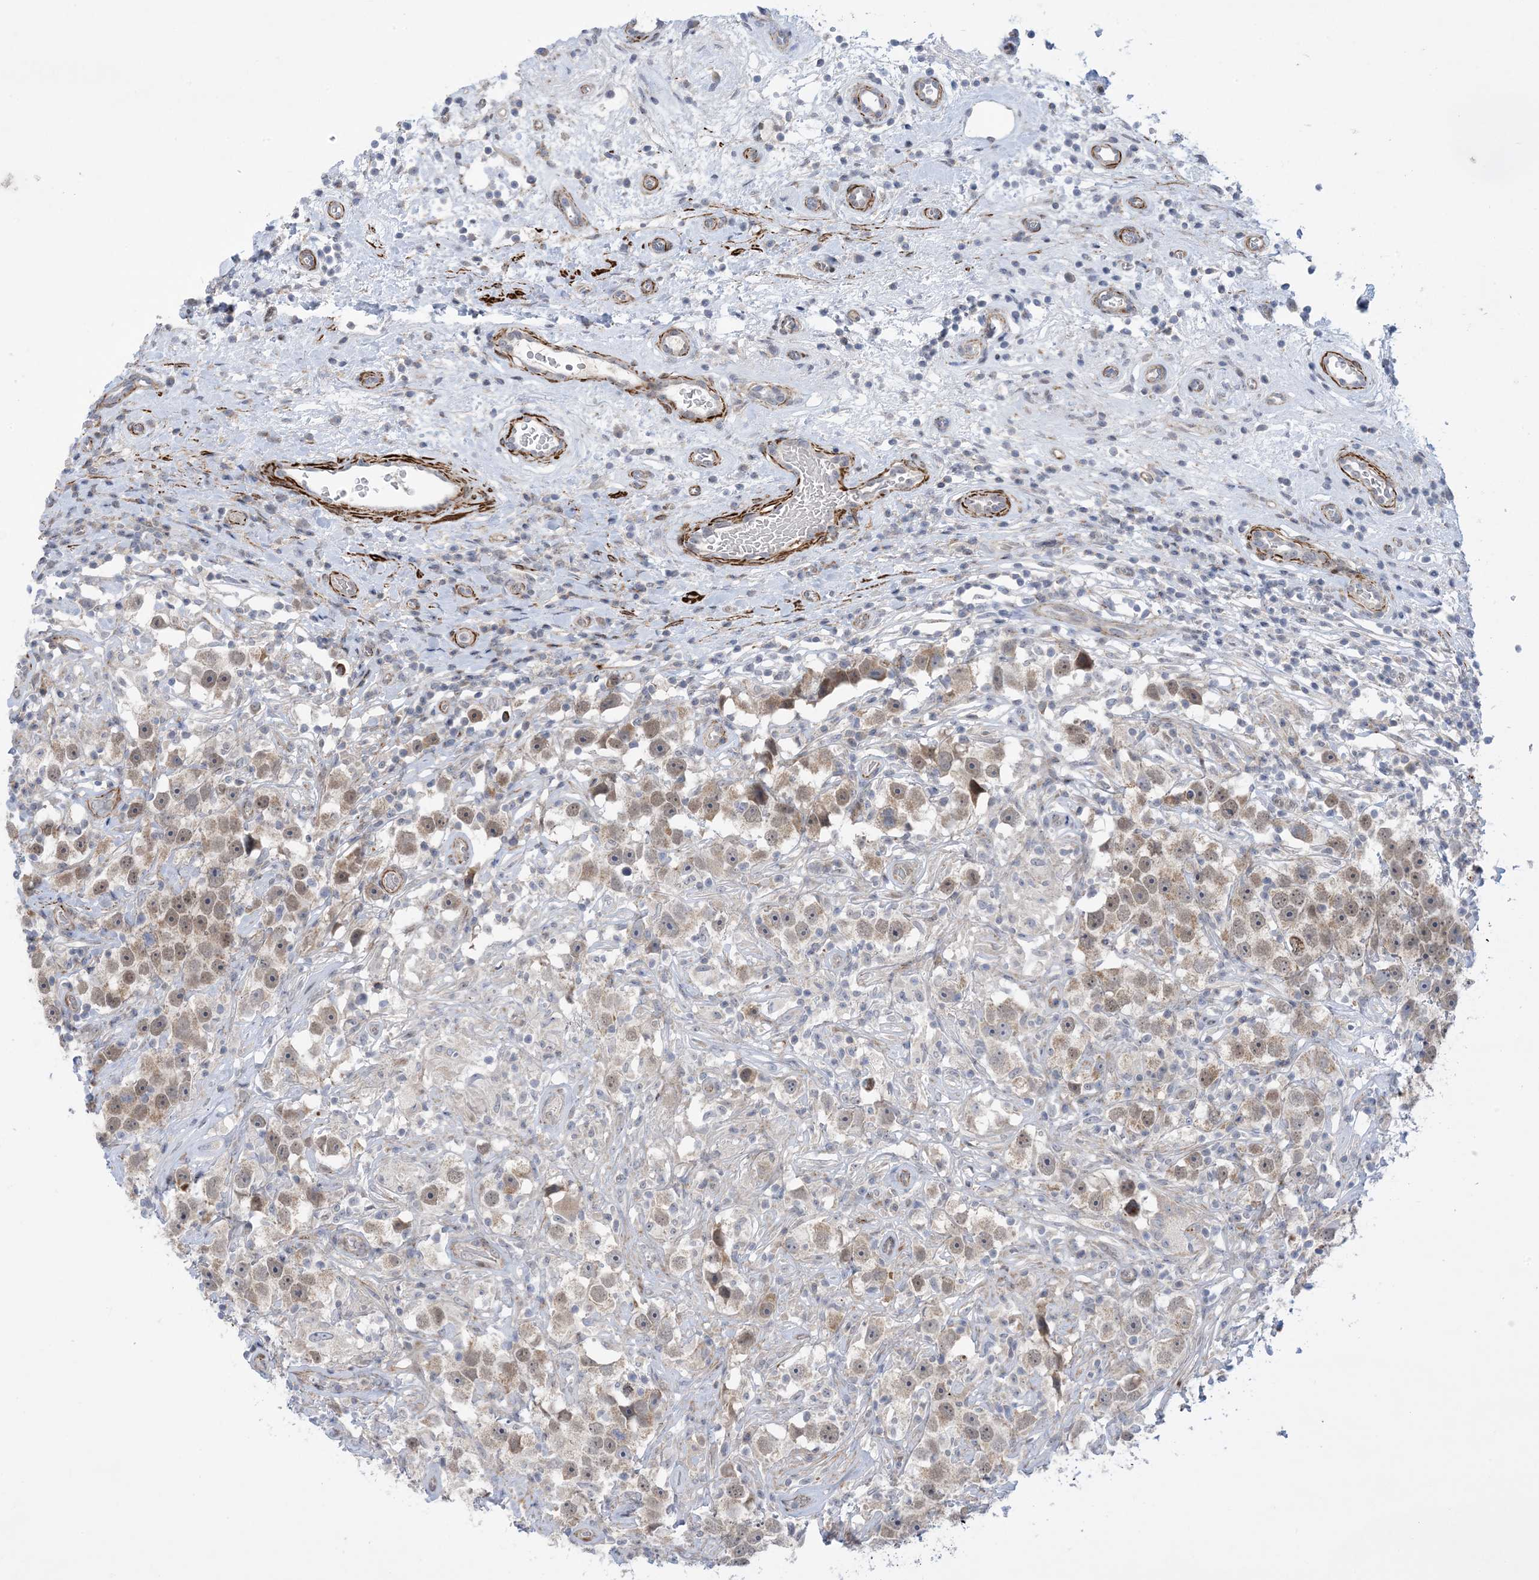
{"staining": {"intensity": "weak", "quantity": "25%-75%", "location": "cytoplasmic/membranous,nuclear"}, "tissue": "testis cancer", "cell_type": "Tumor cells", "image_type": "cancer", "snomed": [{"axis": "morphology", "description": "Seminoma, NOS"}, {"axis": "topography", "description": "Testis"}], "caption": "A brown stain labels weak cytoplasmic/membranous and nuclear positivity of a protein in human testis cancer (seminoma) tumor cells. (DAB (3,3'-diaminobenzidine) IHC, brown staining for protein, blue staining for nuclei).", "gene": "ZNF8", "patient": {"sex": "male", "age": 49}}